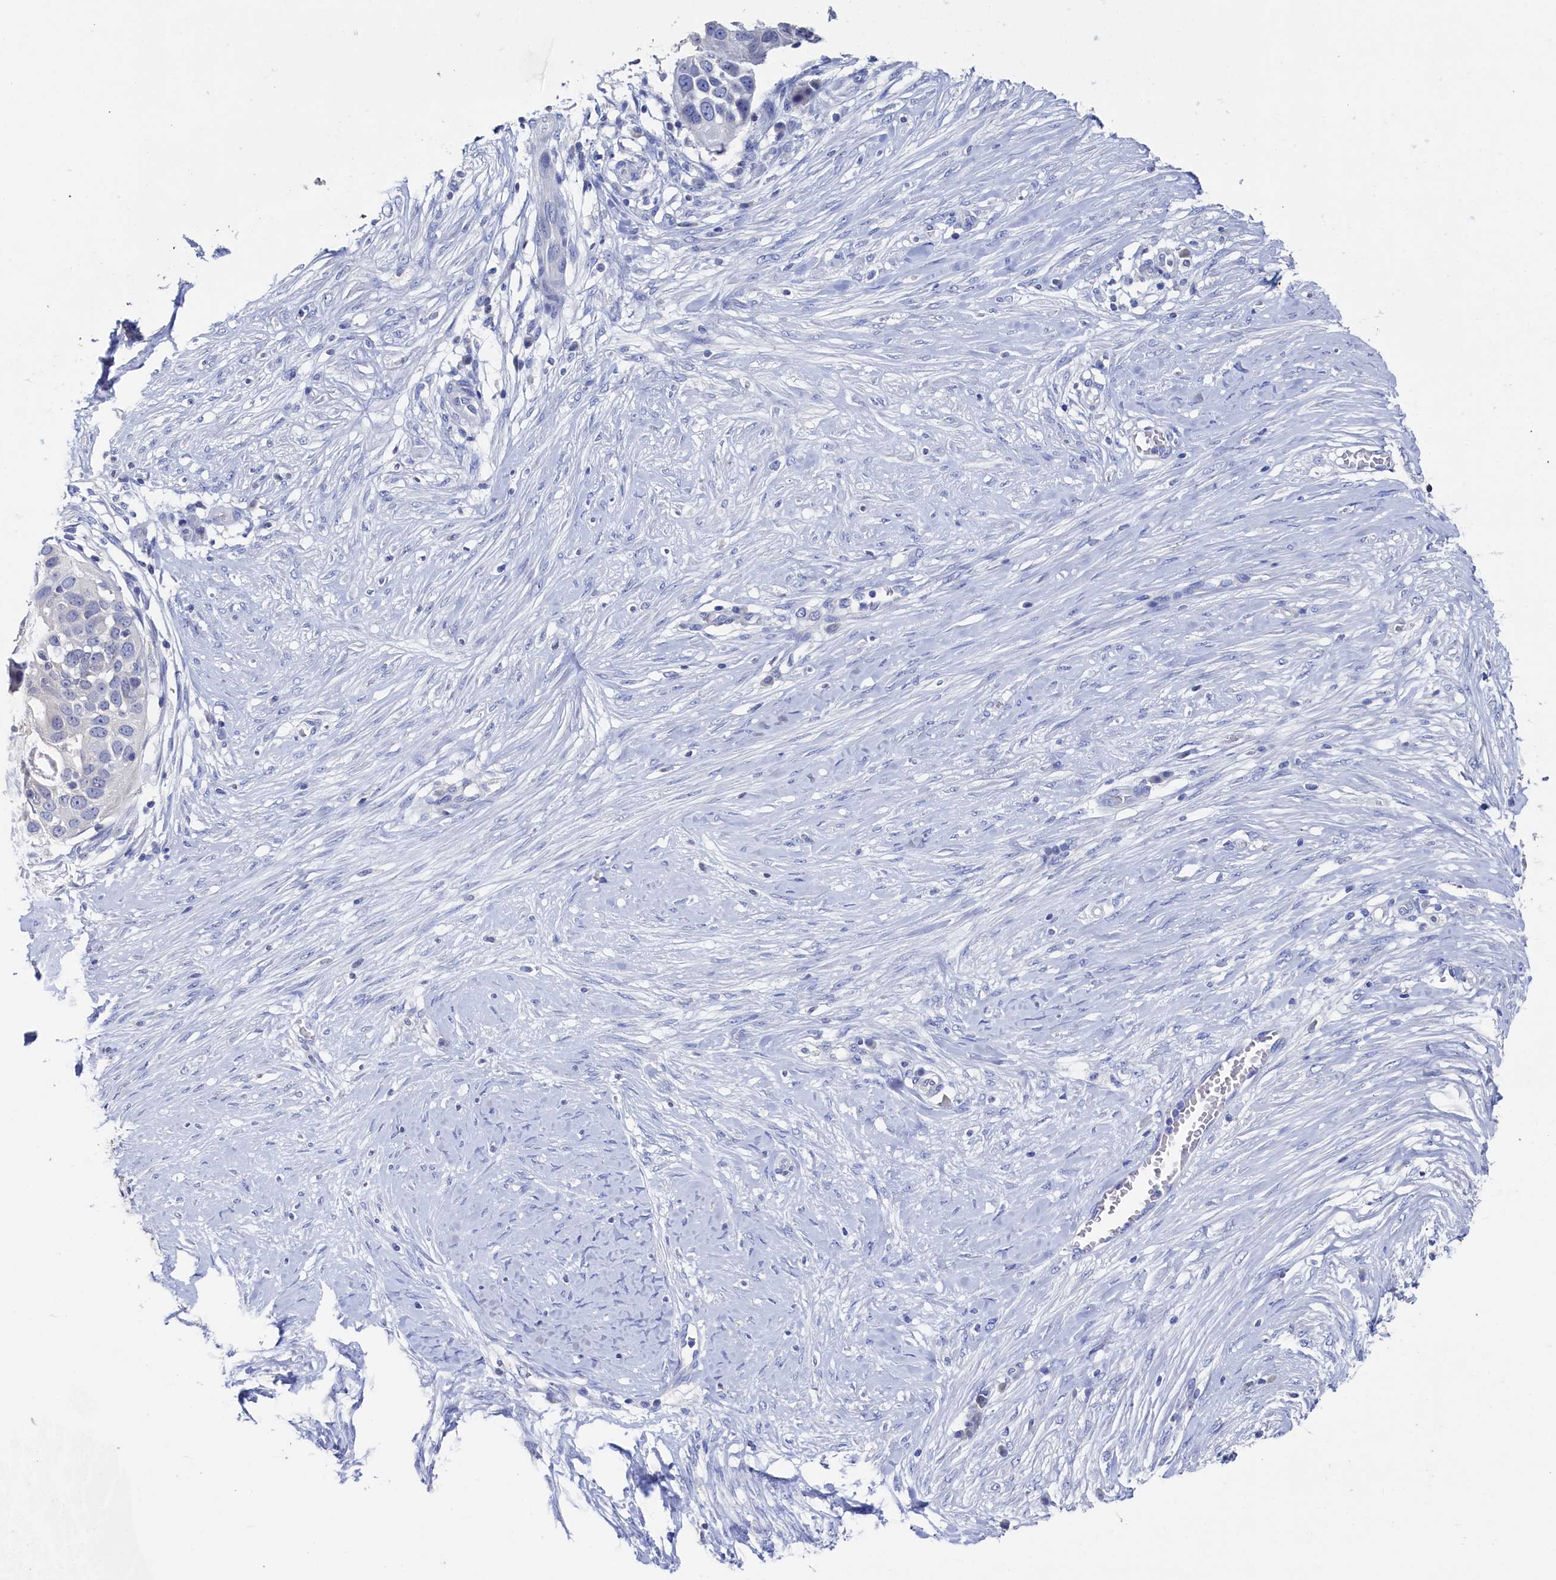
{"staining": {"intensity": "negative", "quantity": "none", "location": "none"}, "tissue": "skin cancer", "cell_type": "Tumor cells", "image_type": "cancer", "snomed": [{"axis": "morphology", "description": "Squamous cell carcinoma, NOS"}, {"axis": "topography", "description": "Skin"}], "caption": "Histopathology image shows no significant protein expression in tumor cells of skin cancer (squamous cell carcinoma).", "gene": "C11orf54", "patient": {"sex": "female", "age": 44}}